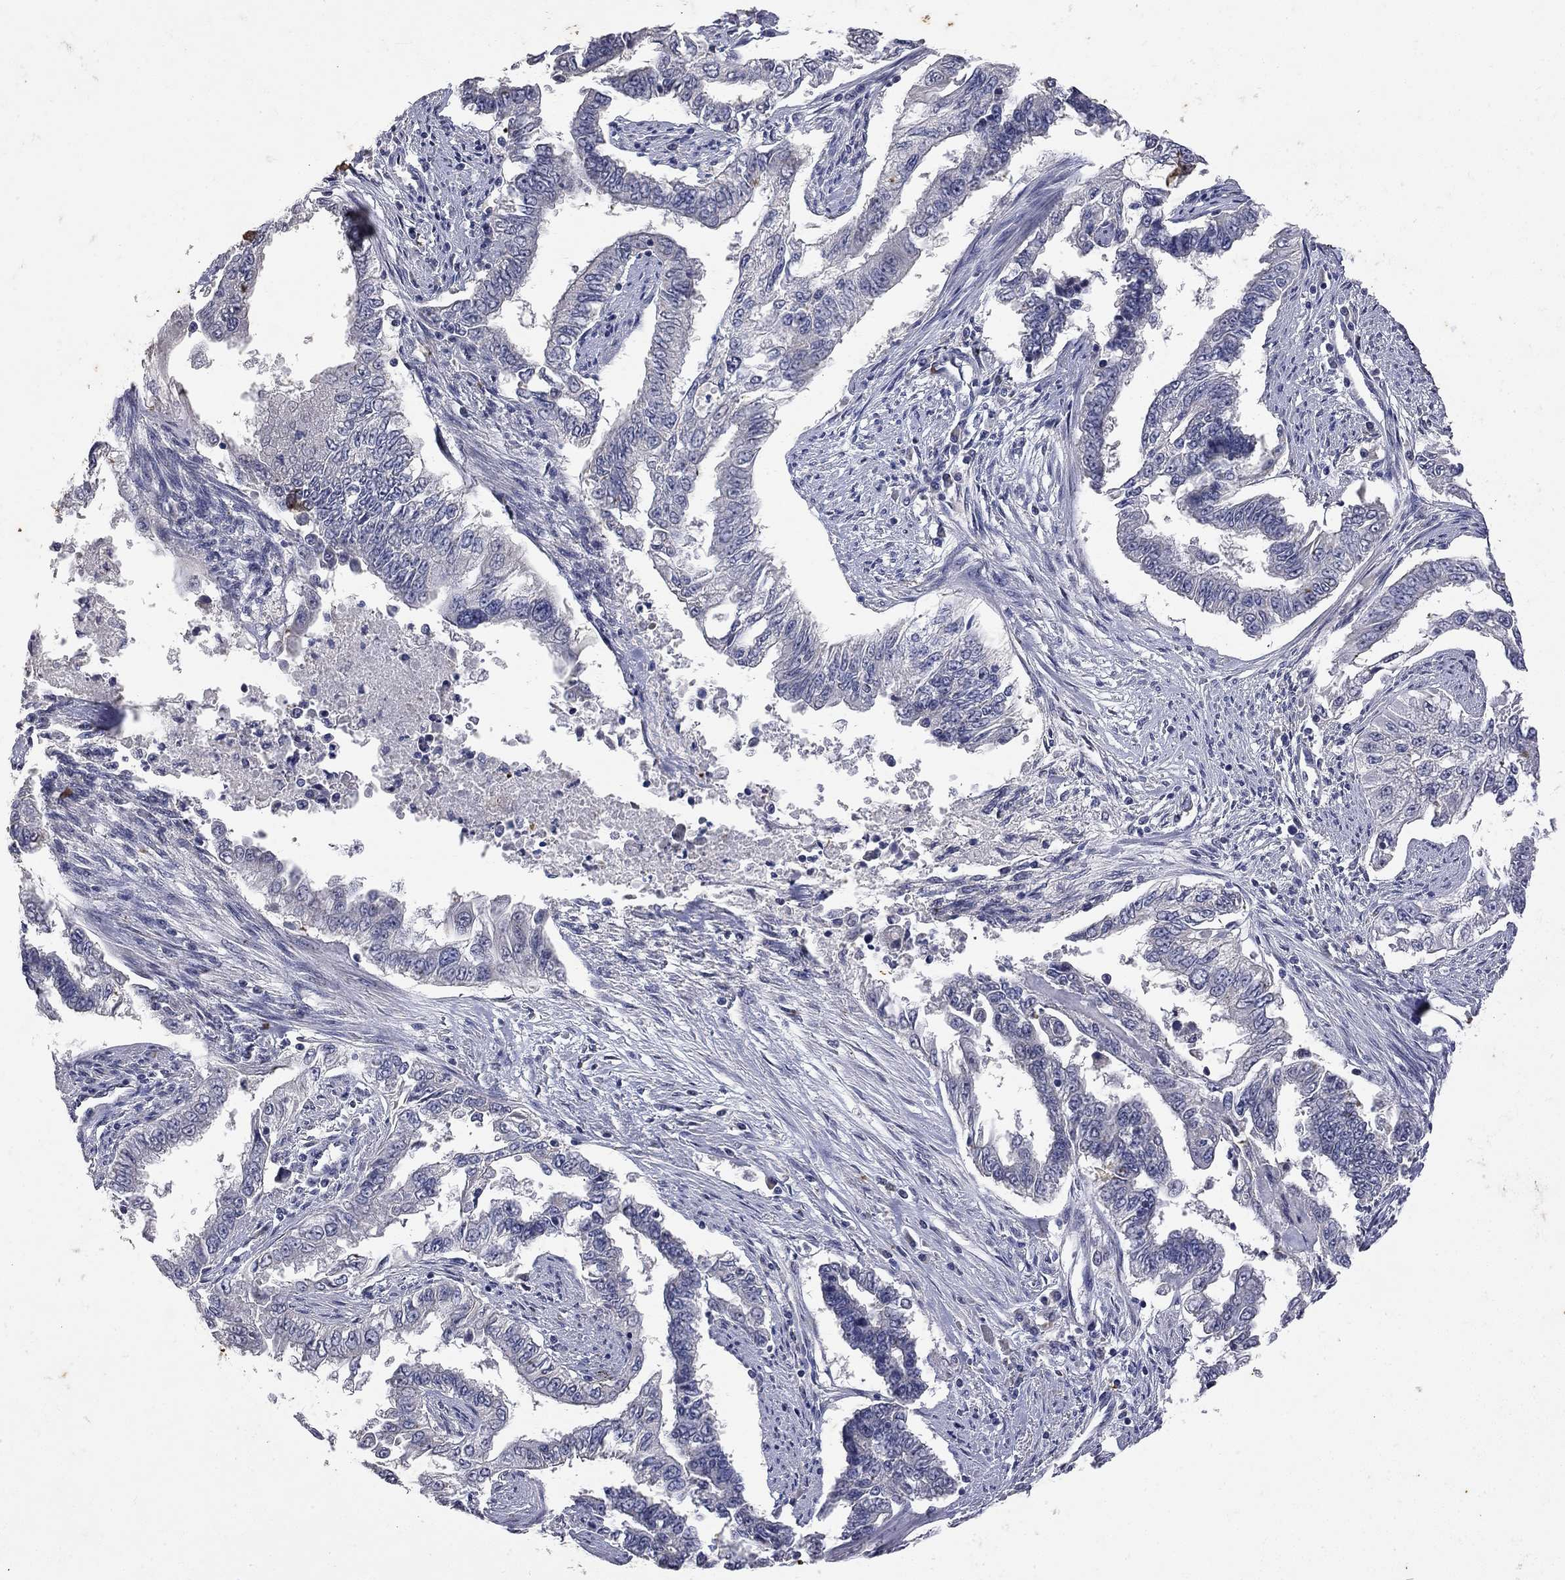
{"staining": {"intensity": "negative", "quantity": "none", "location": "none"}, "tissue": "endometrial cancer", "cell_type": "Tumor cells", "image_type": "cancer", "snomed": [{"axis": "morphology", "description": "Adenocarcinoma, NOS"}, {"axis": "topography", "description": "Uterus"}], "caption": "The image shows no significant expression in tumor cells of endometrial cancer (adenocarcinoma).", "gene": "NOS2", "patient": {"sex": "female", "age": 59}}